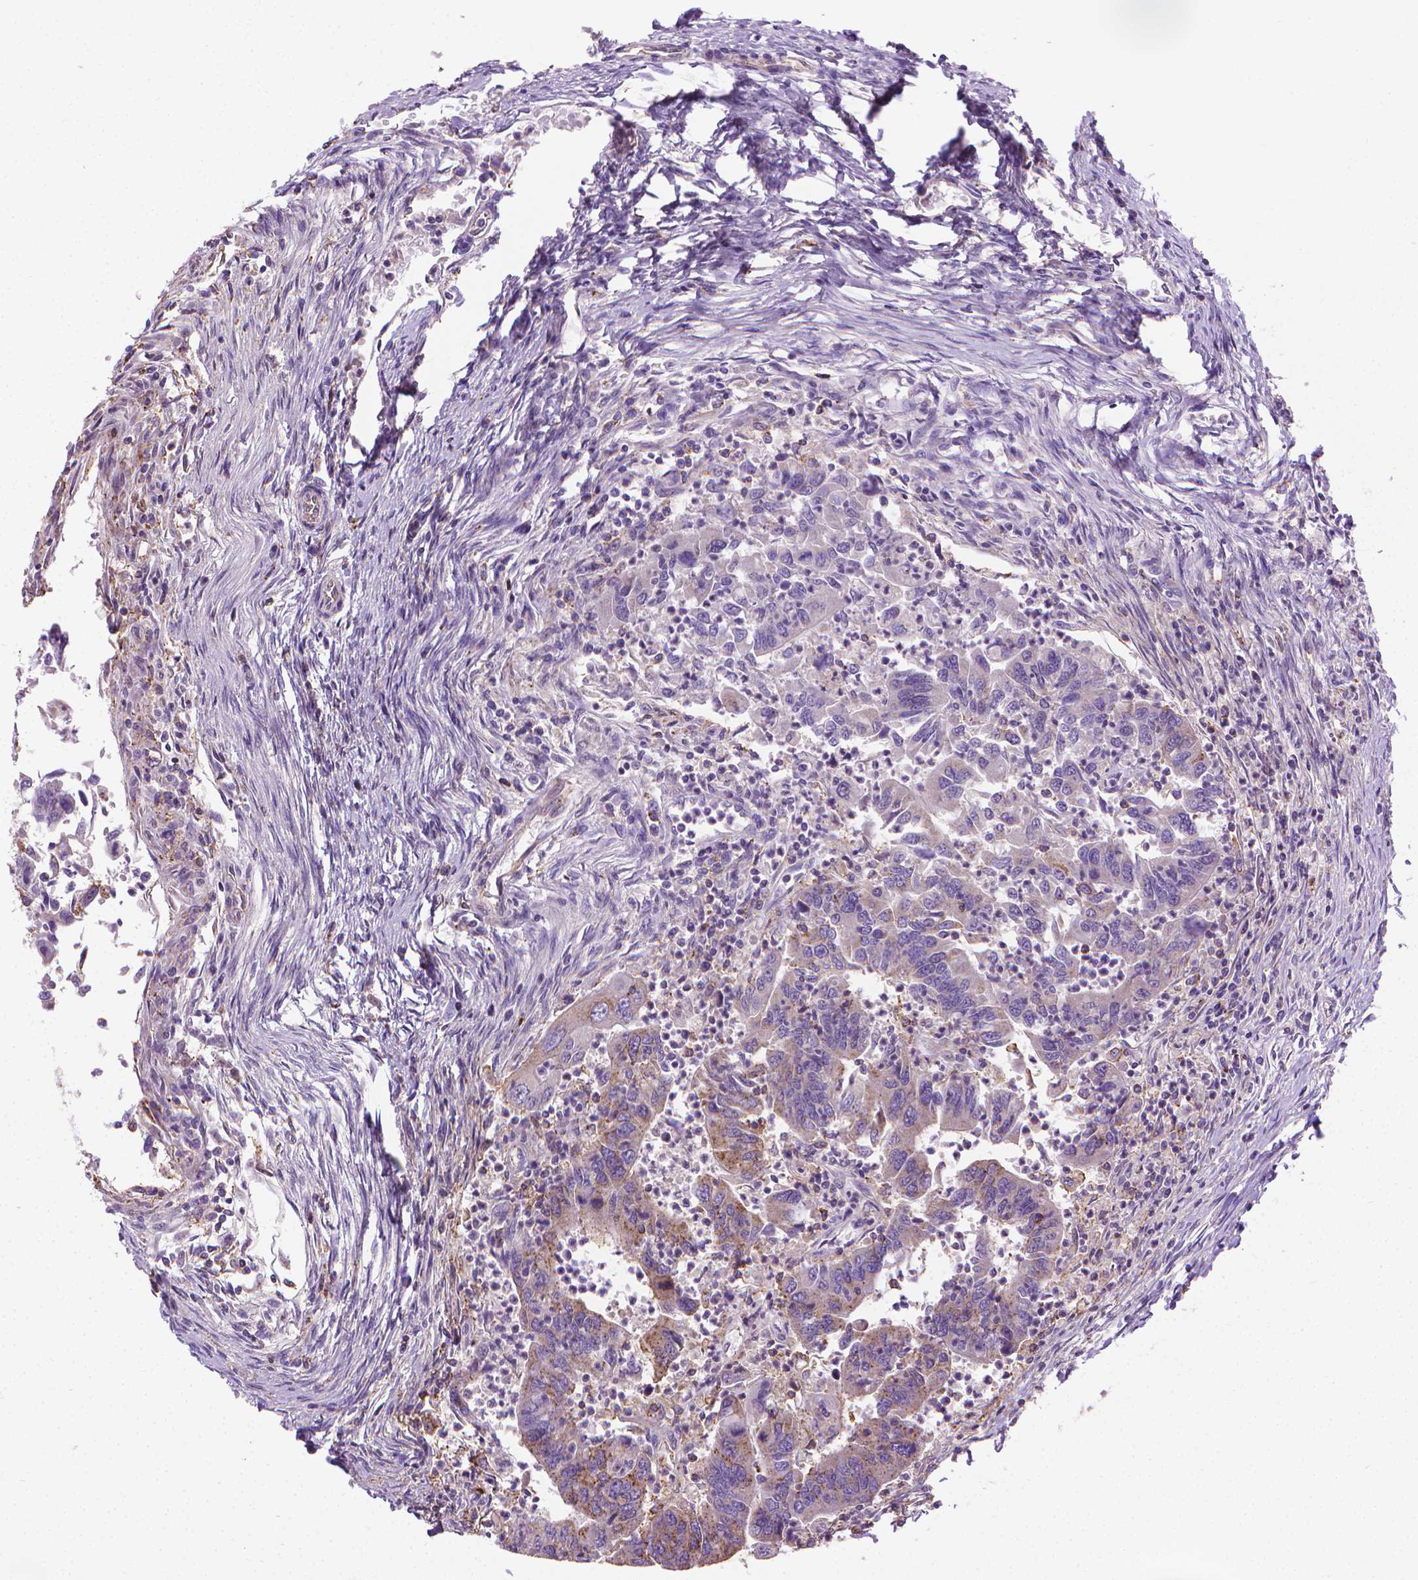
{"staining": {"intensity": "moderate", "quantity": "<25%", "location": "cytoplasmic/membranous"}, "tissue": "colorectal cancer", "cell_type": "Tumor cells", "image_type": "cancer", "snomed": [{"axis": "morphology", "description": "Adenocarcinoma, NOS"}, {"axis": "topography", "description": "Colon"}], "caption": "Immunohistochemistry (IHC) photomicrograph of human colorectal cancer stained for a protein (brown), which displays low levels of moderate cytoplasmic/membranous positivity in about <25% of tumor cells.", "gene": "SLC51B", "patient": {"sex": "female", "age": 67}}